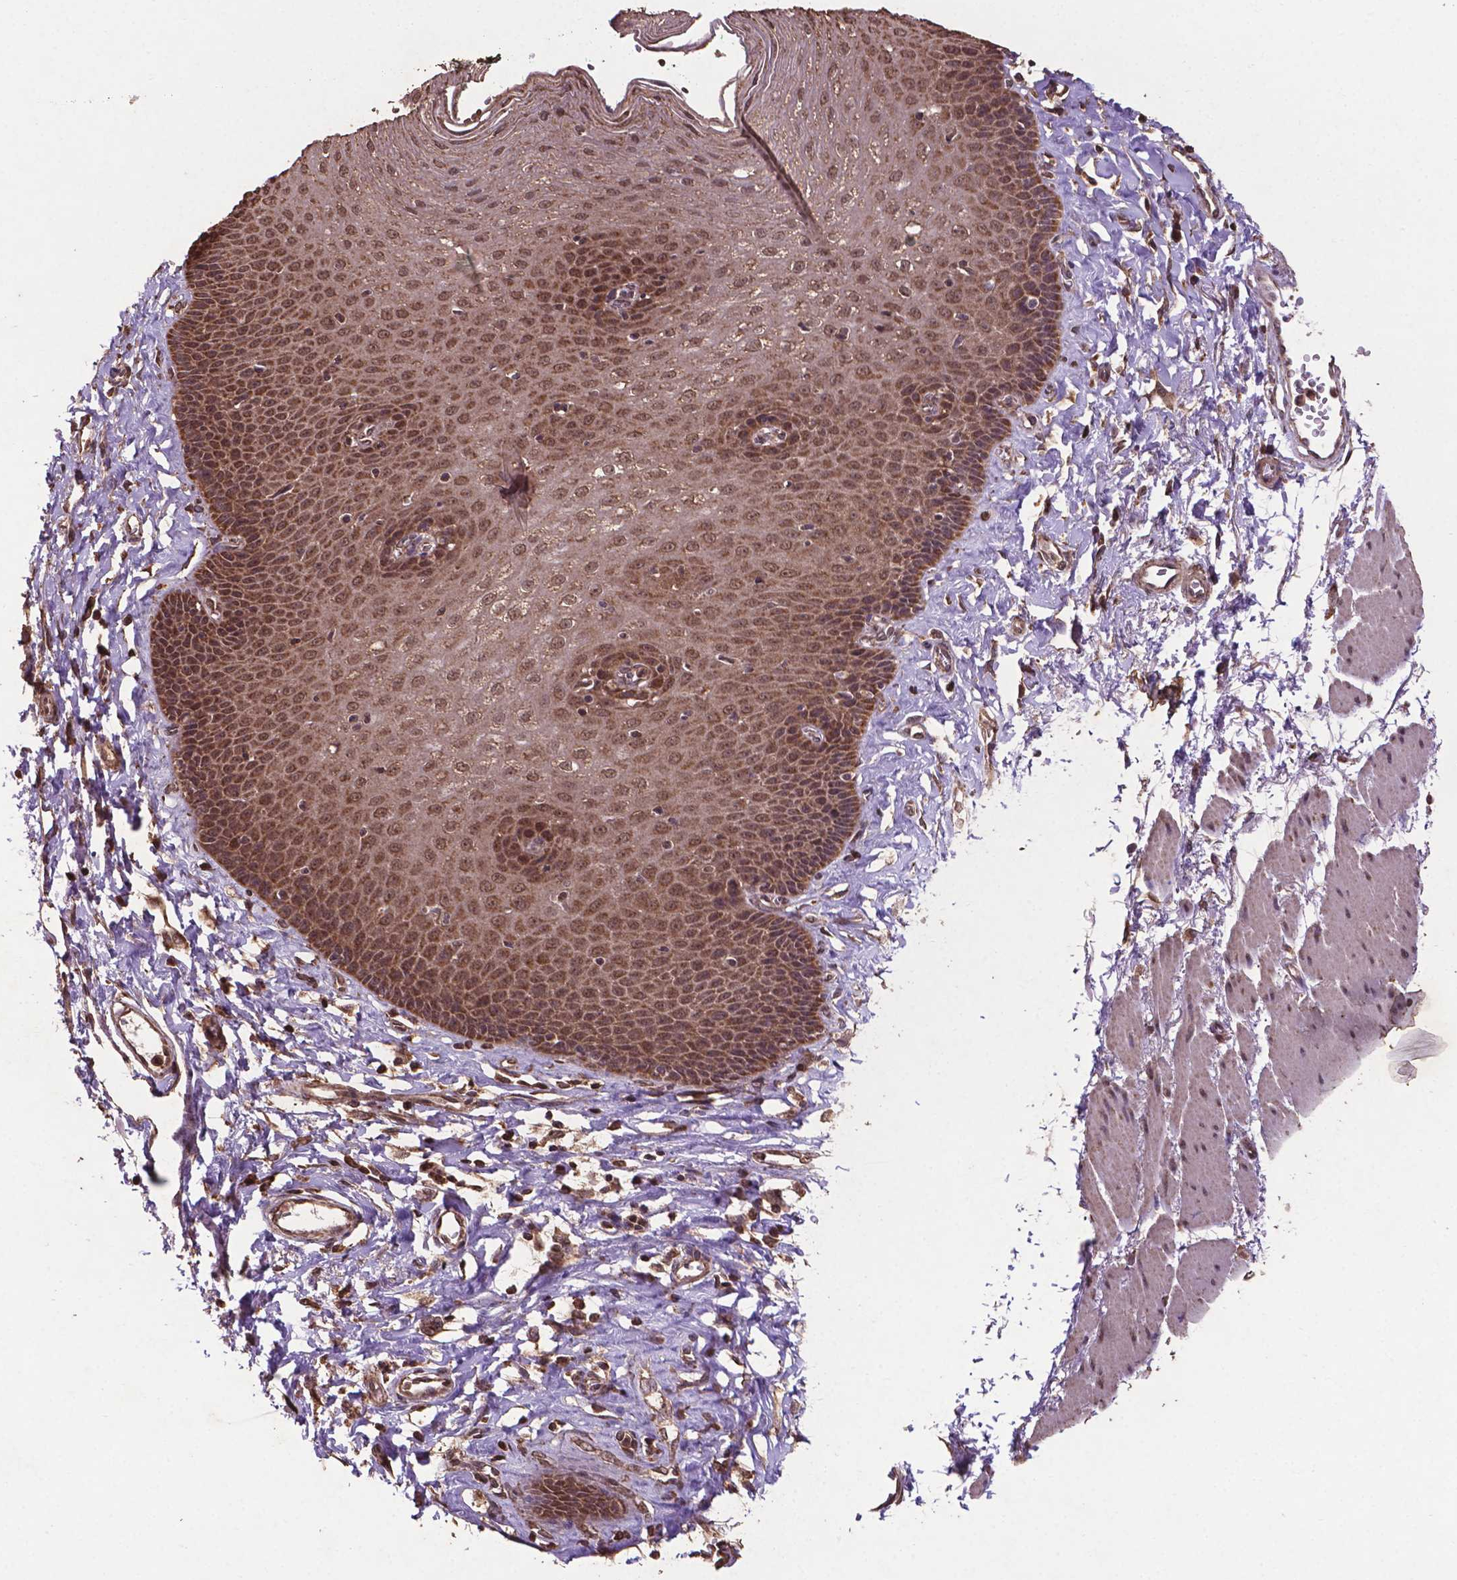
{"staining": {"intensity": "moderate", "quantity": ">75%", "location": "cytoplasmic/membranous,nuclear"}, "tissue": "esophagus", "cell_type": "Squamous epithelial cells", "image_type": "normal", "snomed": [{"axis": "morphology", "description": "Normal tissue, NOS"}, {"axis": "topography", "description": "Esophagus"}], "caption": "Unremarkable esophagus exhibits moderate cytoplasmic/membranous,nuclear positivity in about >75% of squamous epithelial cells, visualized by immunohistochemistry. (DAB (3,3'-diaminobenzidine) = brown stain, brightfield microscopy at high magnification).", "gene": "DCAF1", "patient": {"sex": "female", "age": 81}}